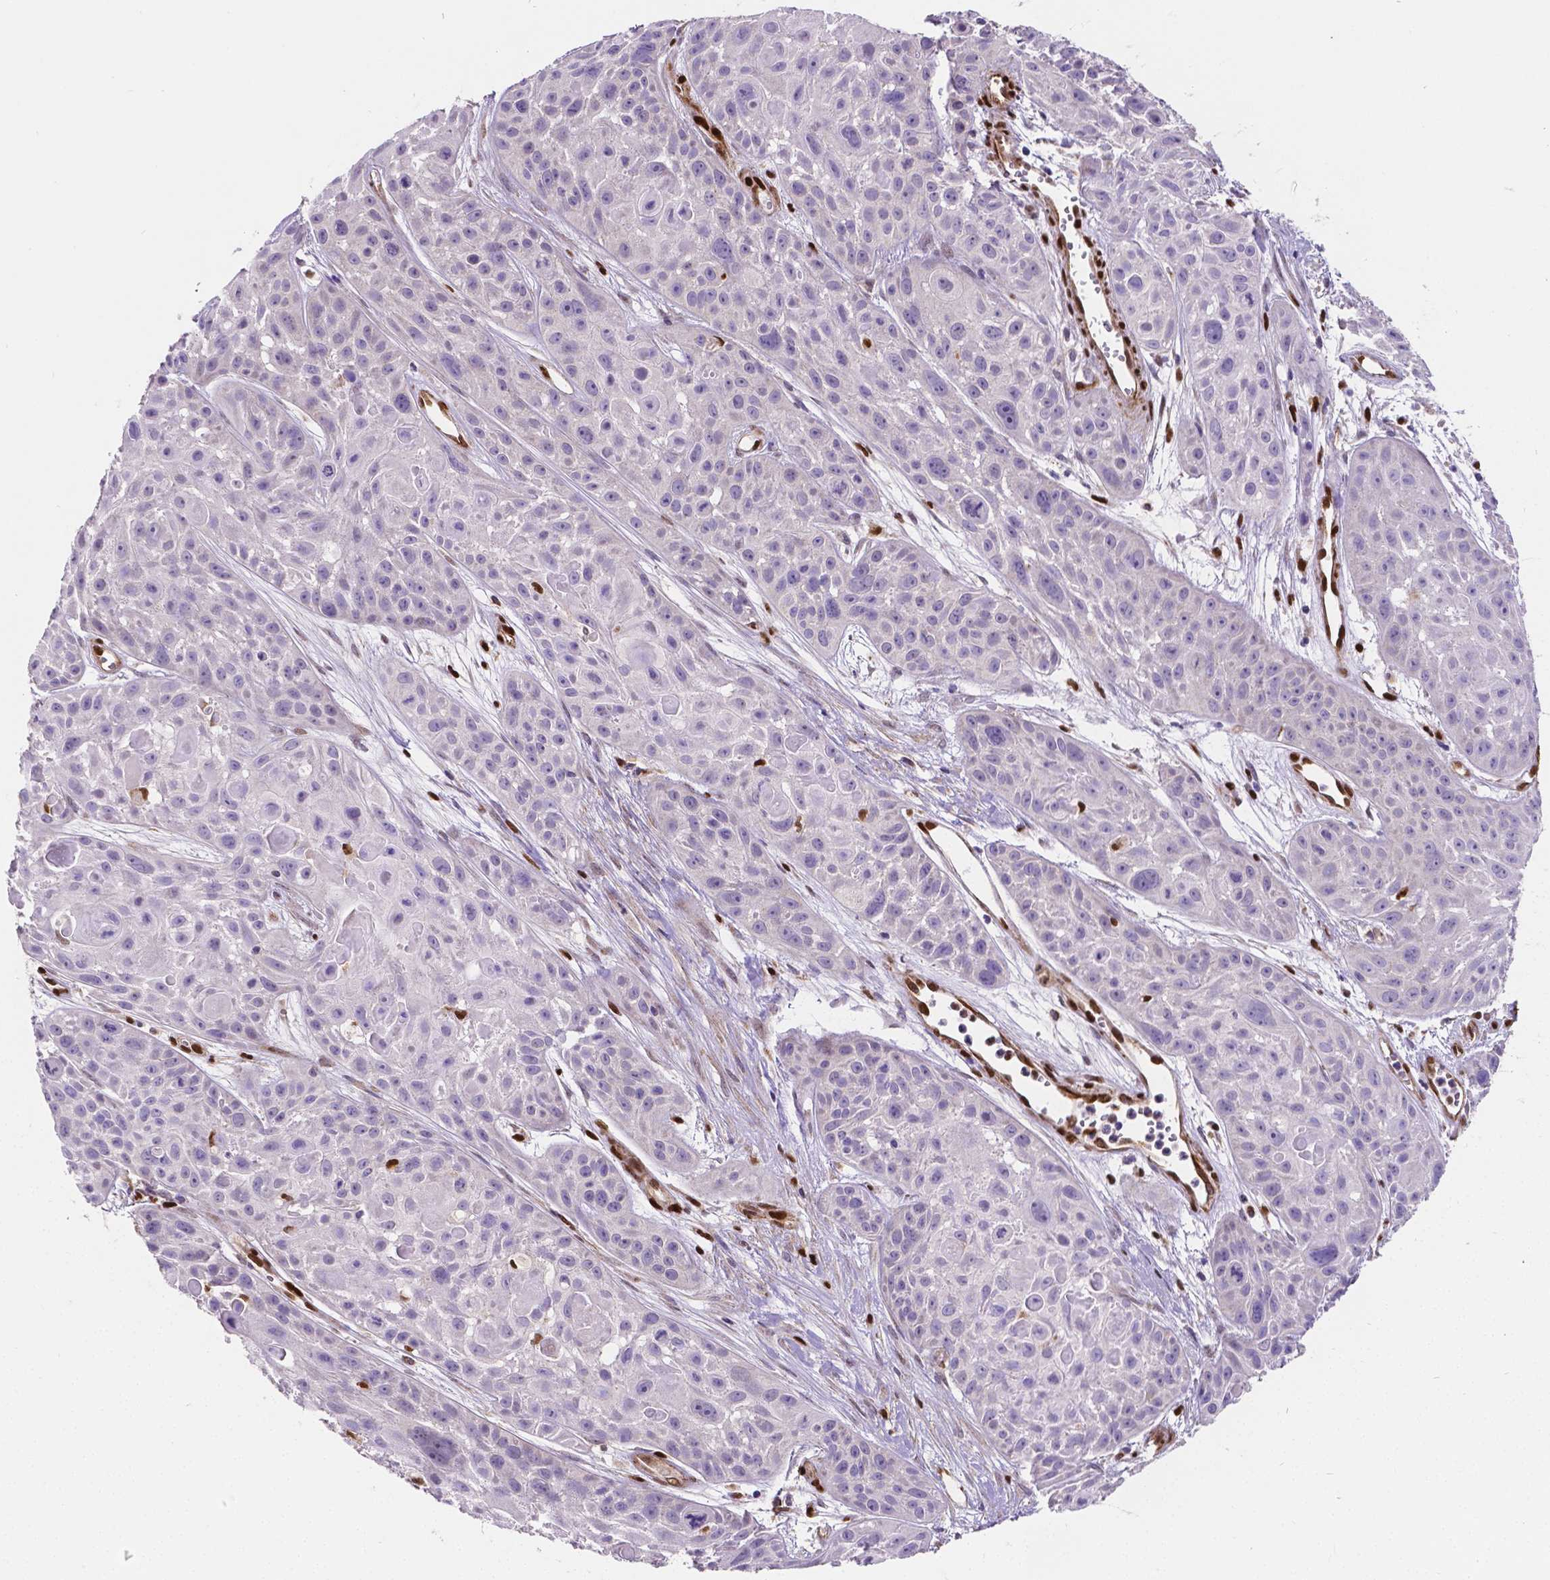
{"staining": {"intensity": "negative", "quantity": "none", "location": "none"}, "tissue": "skin cancer", "cell_type": "Tumor cells", "image_type": "cancer", "snomed": [{"axis": "morphology", "description": "Squamous cell carcinoma, NOS"}, {"axis": "topography", "description": "Skin"}, {"axis": "topography", "description": "Anal"}], "caption": "IHC micrograph of skin cancer stained for a protein (brown), which shows no staining in tumor cells.", "gene": "MEF2C", "patient": {"sex": "female", "age": 75}}